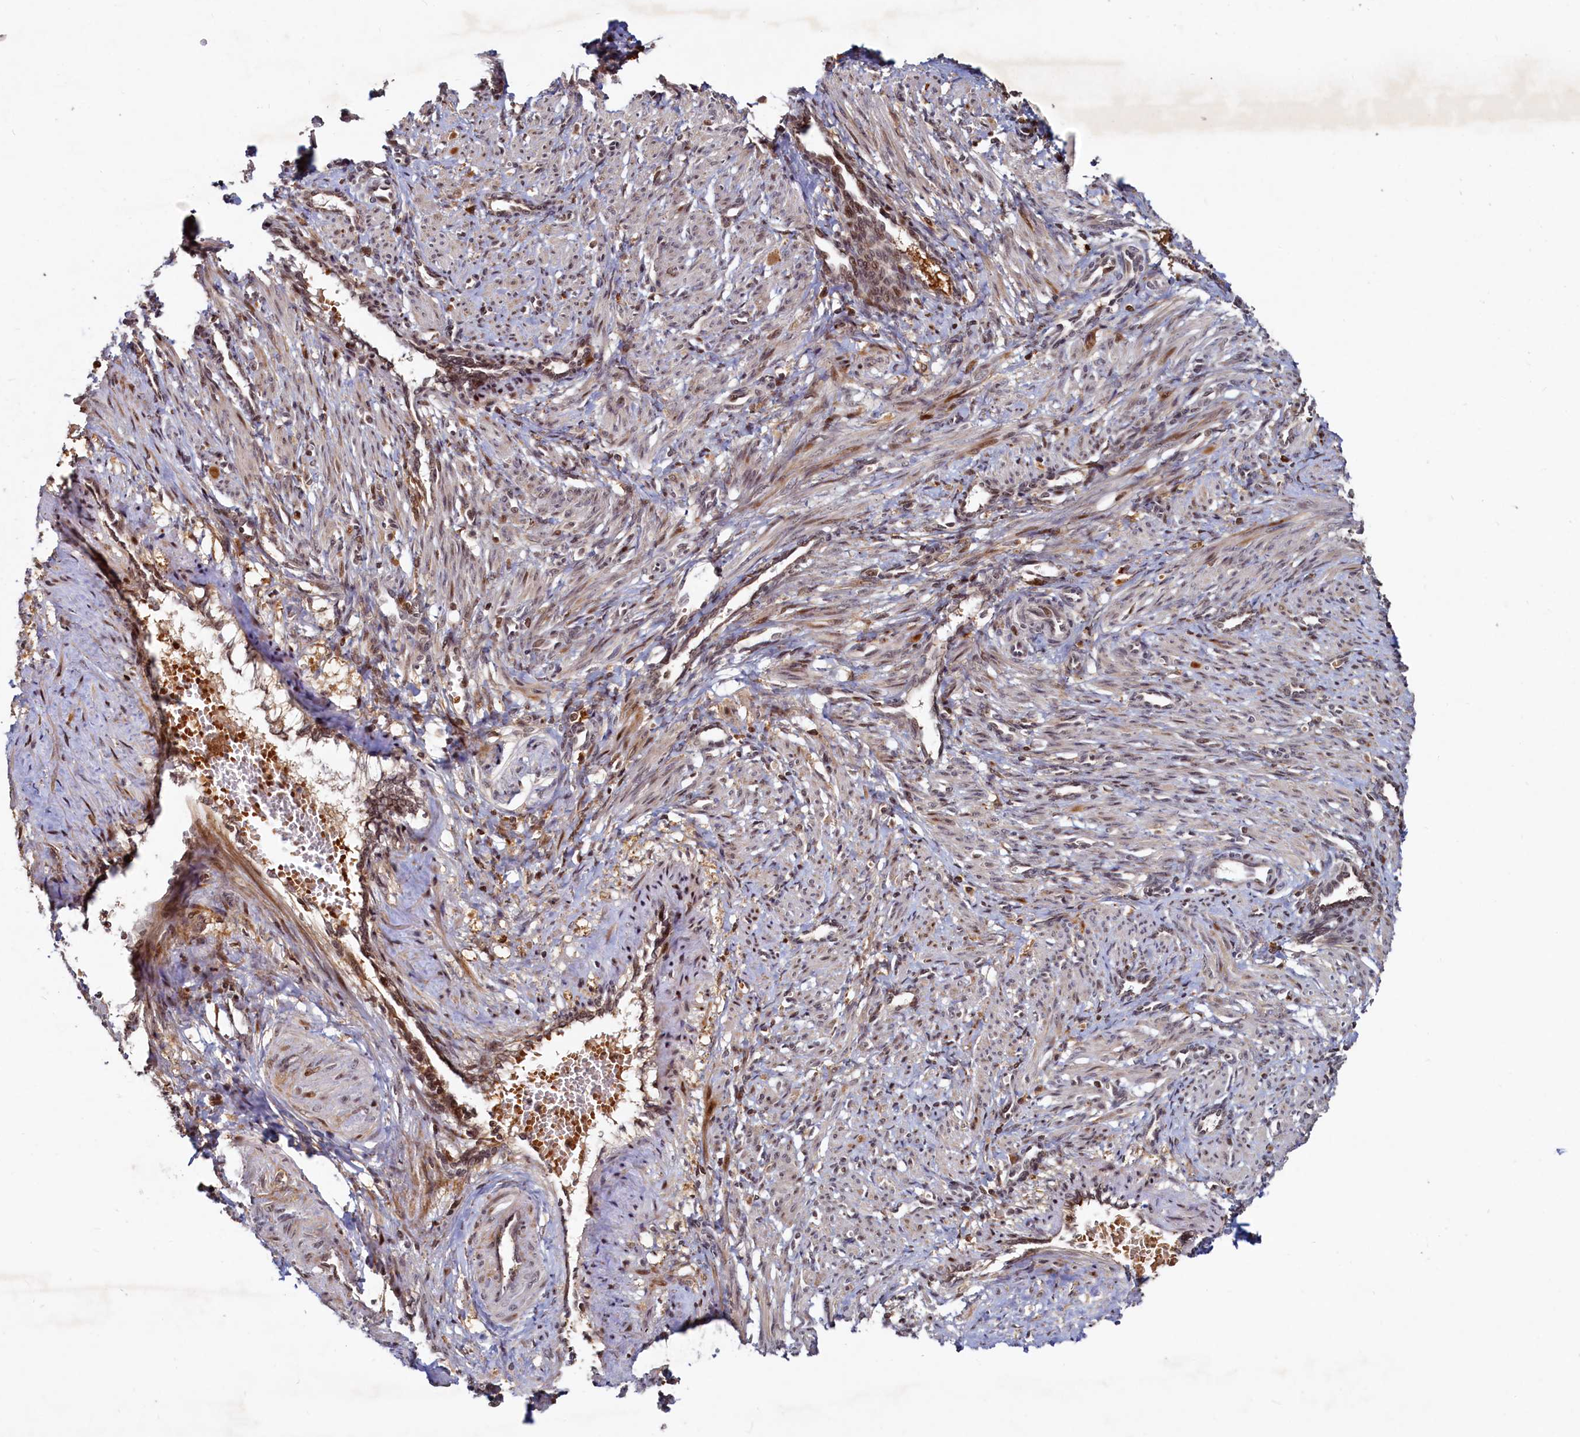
{"staining": {"intensity": "moderate", "quantity": ">75%", "location": "cytoplasmic/membranous,nuclear"}, "tissue": "smooth muscle", "cell_type": "Smooth muscle cells", "image_type": "normal", "snomed": [{"axis": "morphology", "description": "Normal tissue, NOS"}, {"axis": "topography", "description": "Endometrium"}], "caption": "Immunohistochemistry (DAB) staining of normal smooth muscle demonstrates moderate cytoplasmic/membranous,nuclear protein positivity in approximately >75% of smooth muscle cells. The protein is stained brown, and the nuclei are stained in blue (DAB IHC with brightfield microscopy, high magnification).", "gene": "TRAPPC4", "patient": {"sex": "female", "age": 33}}